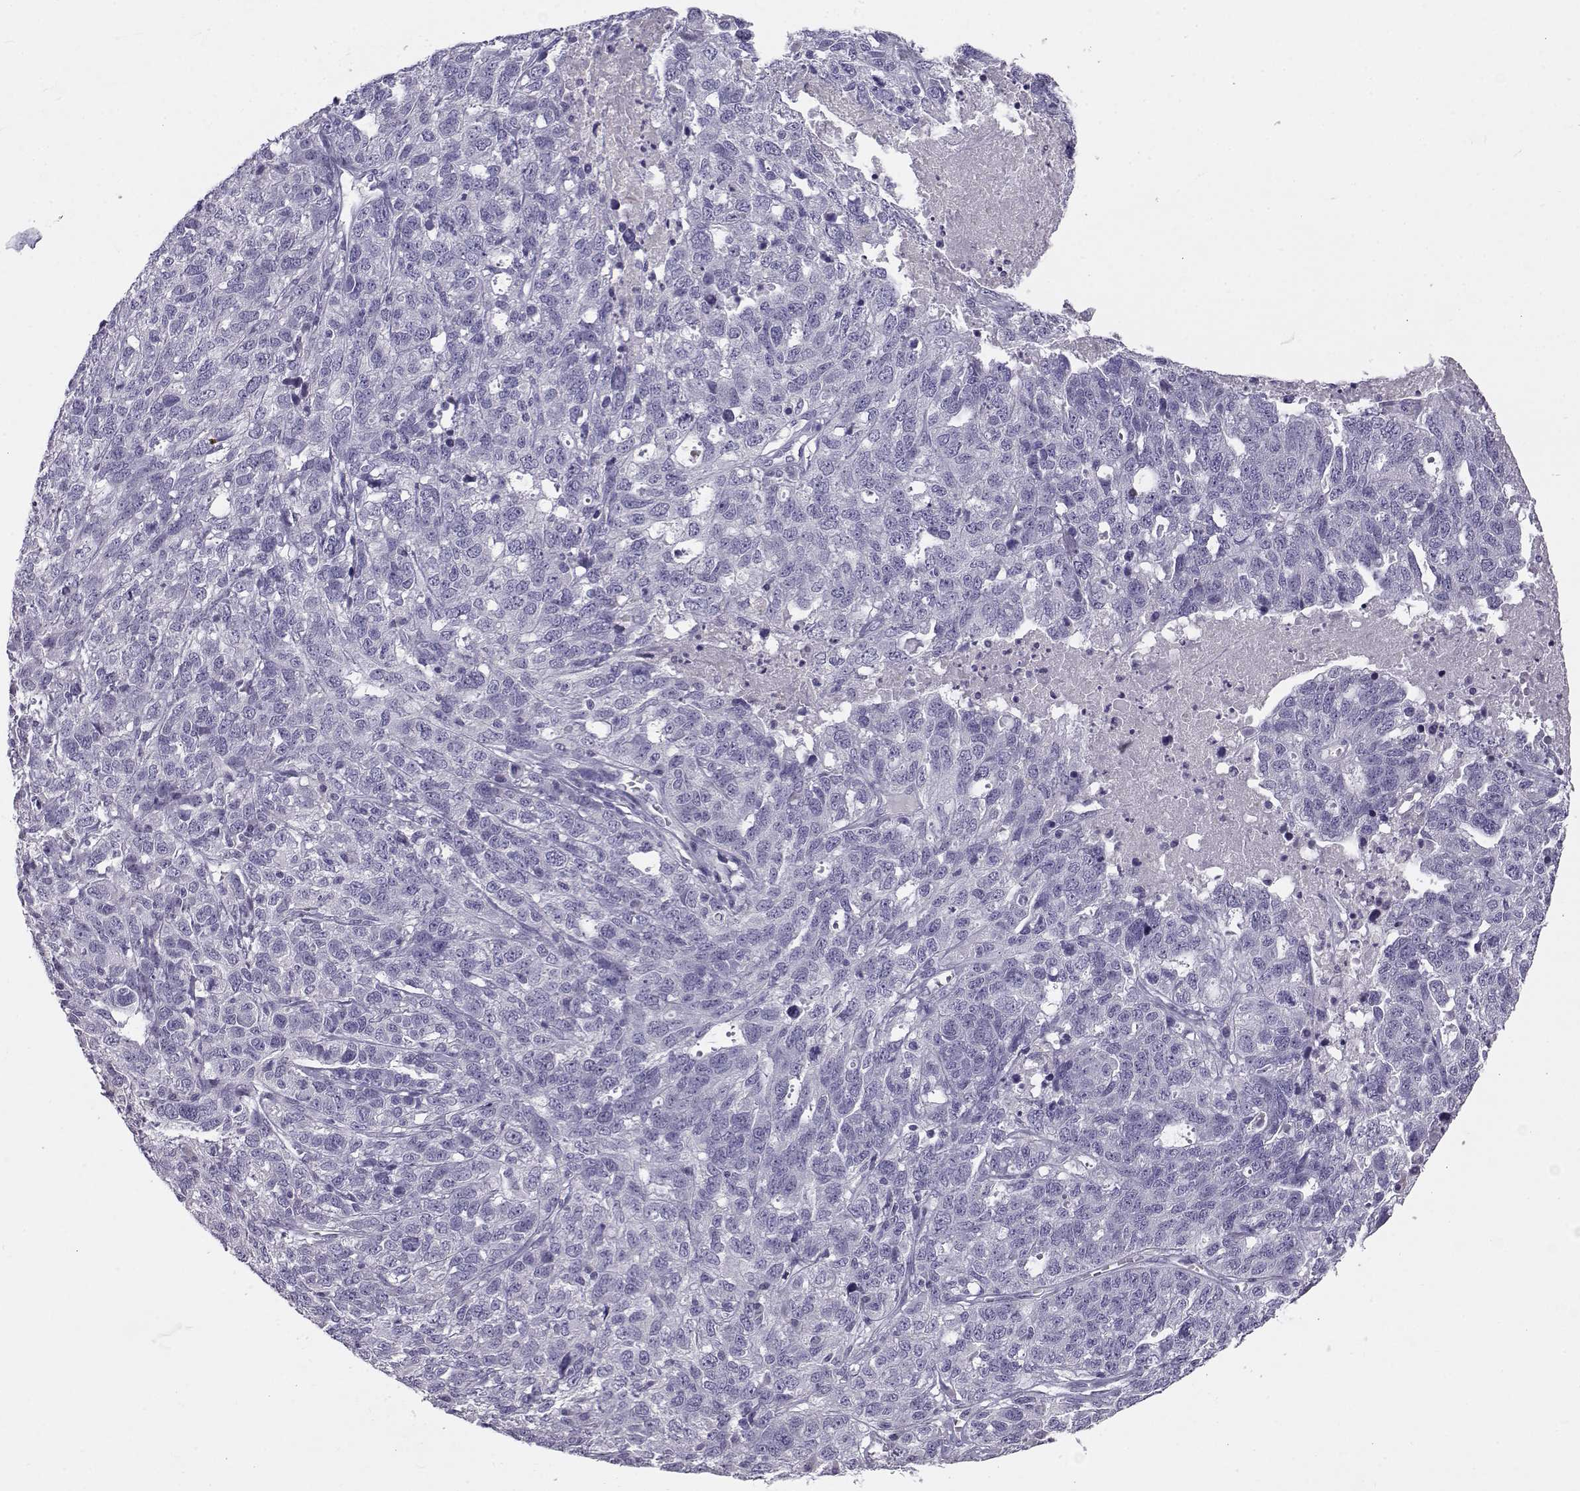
{"staining": {"intensity": "negative", "quantity": "none", "location": "none"}, "tissue": "ovarian cancer", "cell_type": "Tumor cells", "image_type": "cancer", "snomed": [{"axis": "morphology", "description": "Cystadenocarcinoma, serous, NOS"}, {"axis": "topography", "description": "Ovary"}], "caption": "The histopathology image reveals no significant staining in tumor cells of ovarian serous cystadenocarcinoma. (Stains: DAB (3,3'-diaminobenzidine) immunohistochemistry (IHC) with hematoxylin counter stain, Microscopy: brightfield microscopy at high magnification).", "gene": "ENDOU", "patient": {"sex": "female", "age": 71}}